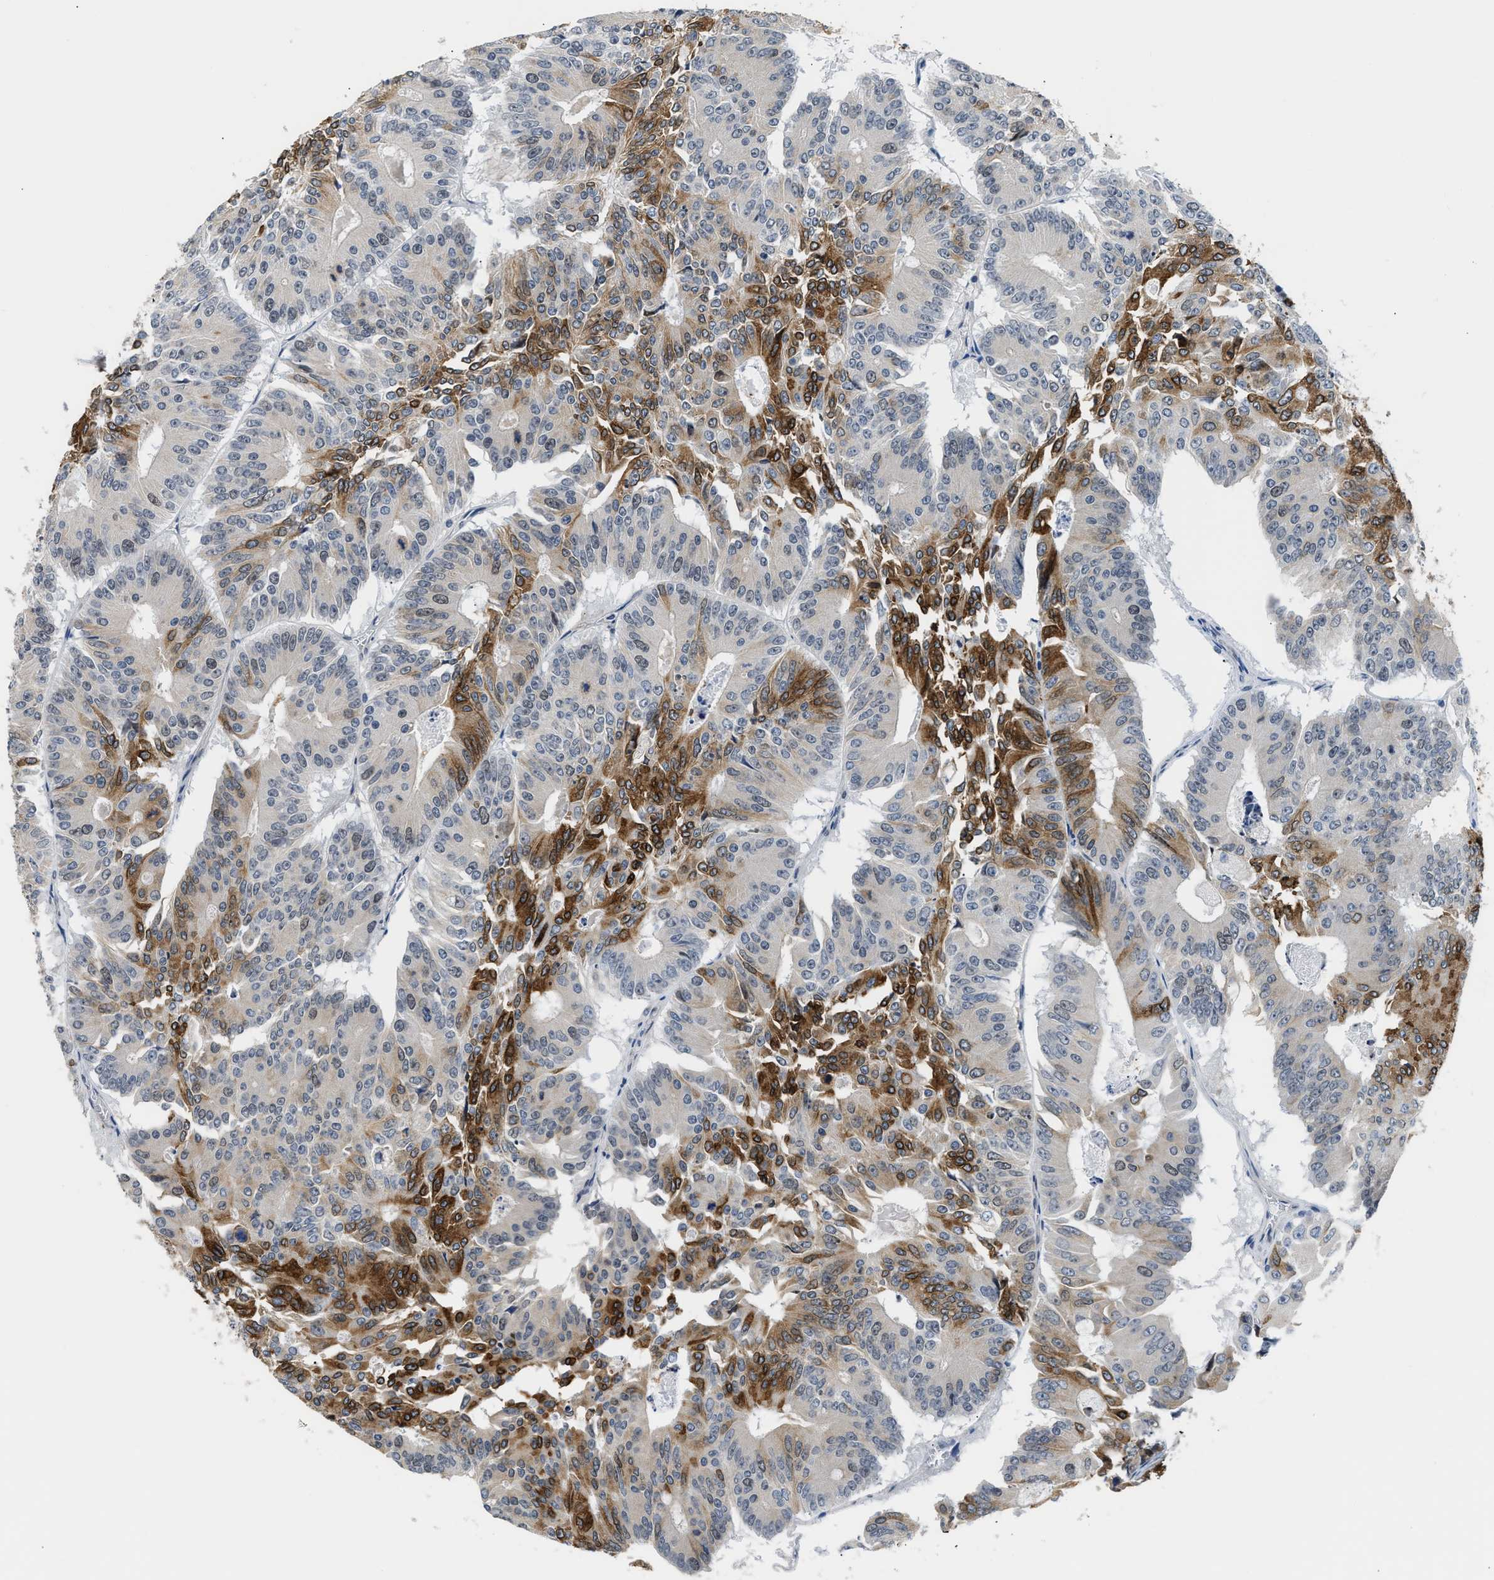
{"staining": {"intensity": "strong", "quantity": "25%-75%", "location": "cytoplasmic/membranous"}, "tissue": "colorectal cancer", "cell_type": "Tumor cells", "image_type": "cancer", "snomed": [{"axis": "morphology", "description": "Adenocarcinoma, NOS"}, {"axis": "topography", "description": "Colon"}], "caption": "Colorectal cancer (adenocarcinoma) stained with a brown dye displays strong cytoplasmic/membranous positive staining in approximately 25%-75% of tumor cells.", "gene": "CLGN", "patient": {"sex": "male", "age": 87}}